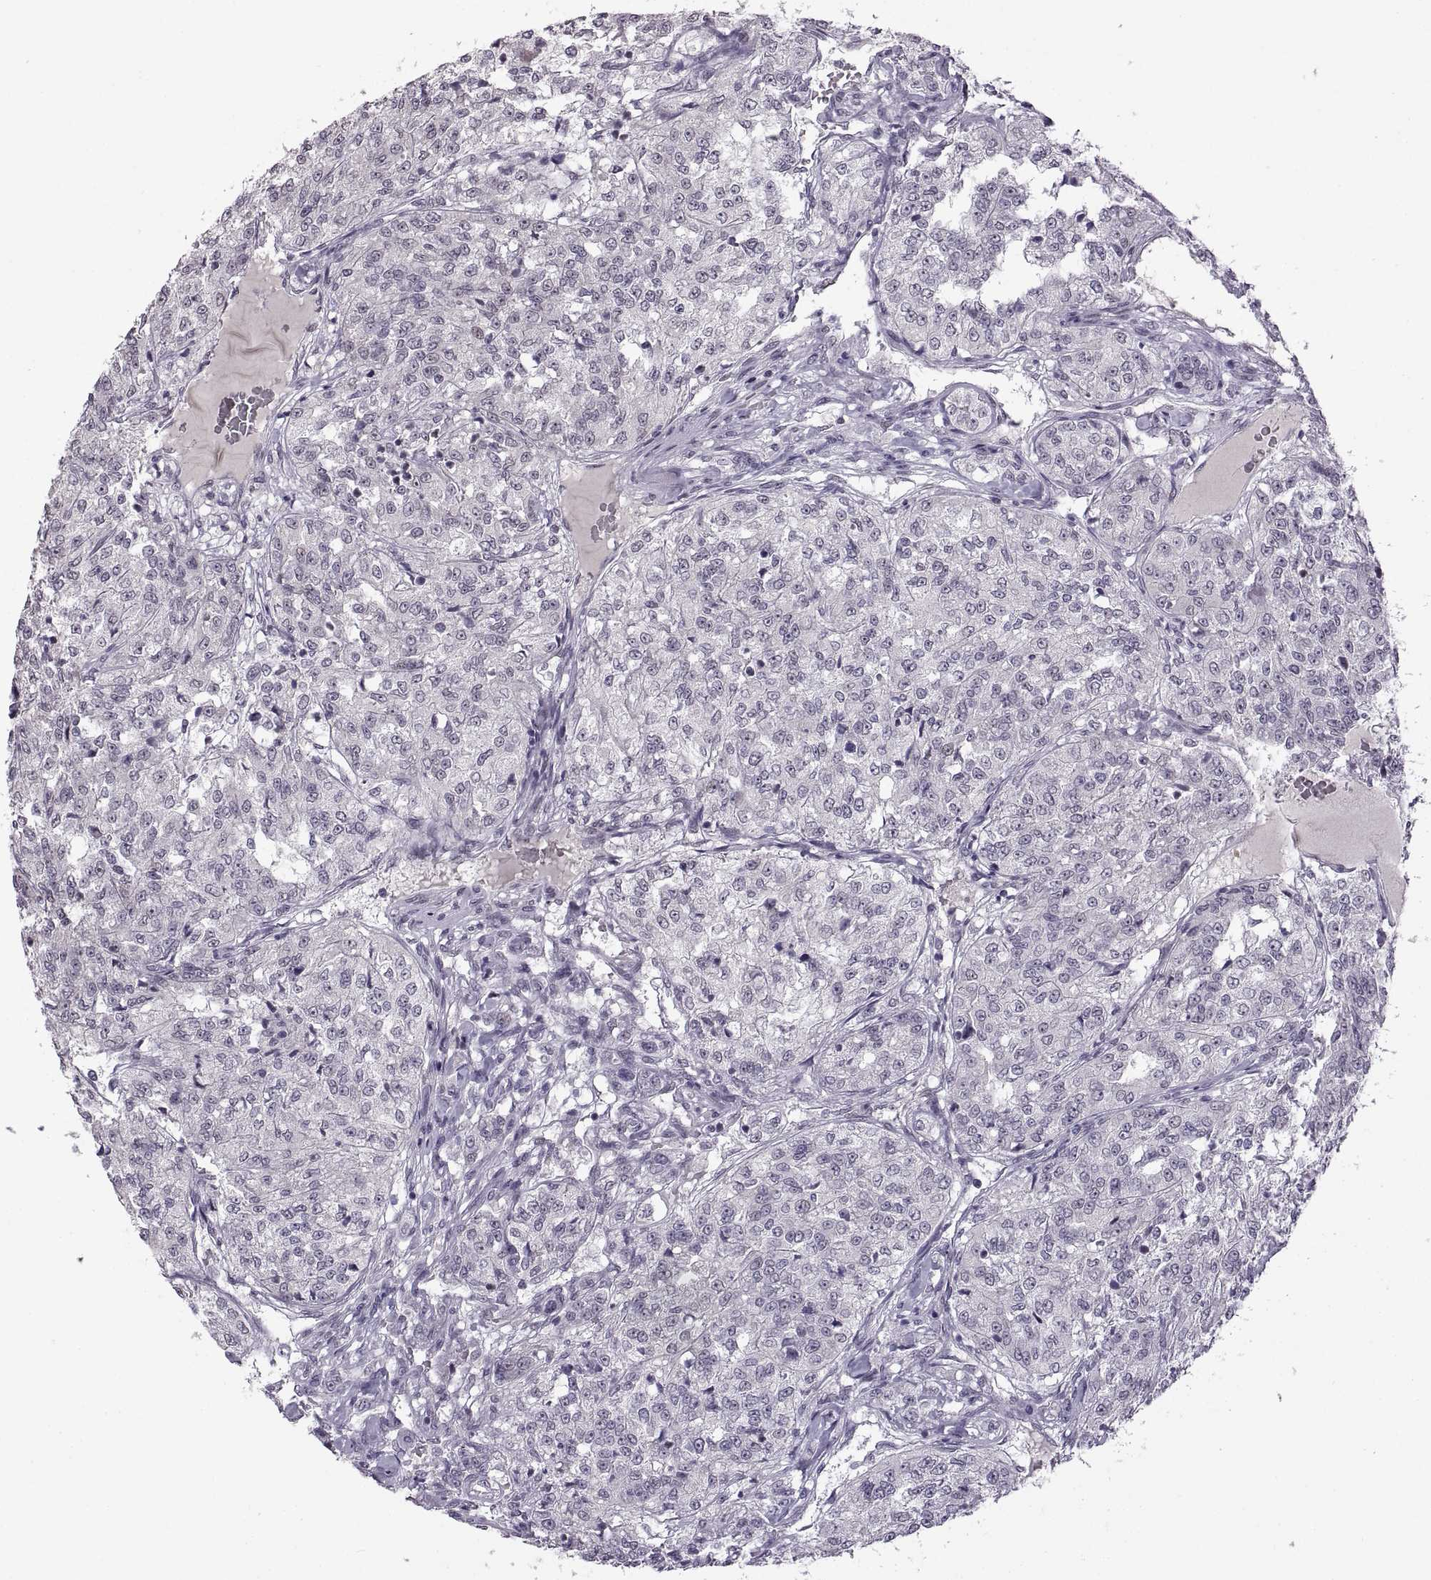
{"staining": {"intensity": "negative", "quantity": "none", "location": "none"}, "tissue": "renal cancer", "cell_type": "Tumor cells", "image_type": "cancer", "snomed": [{"axis": "morphology", "description": "Adenocarcinoma, NOS"}, {"axis": "topography", "description": "Kidney"}], "caption": "The image exhibits no significant positivity in tumor cells of renal adenocarcinoma.", "gene": "NEK2", "patient": {"sex": "female", "age": 63}}